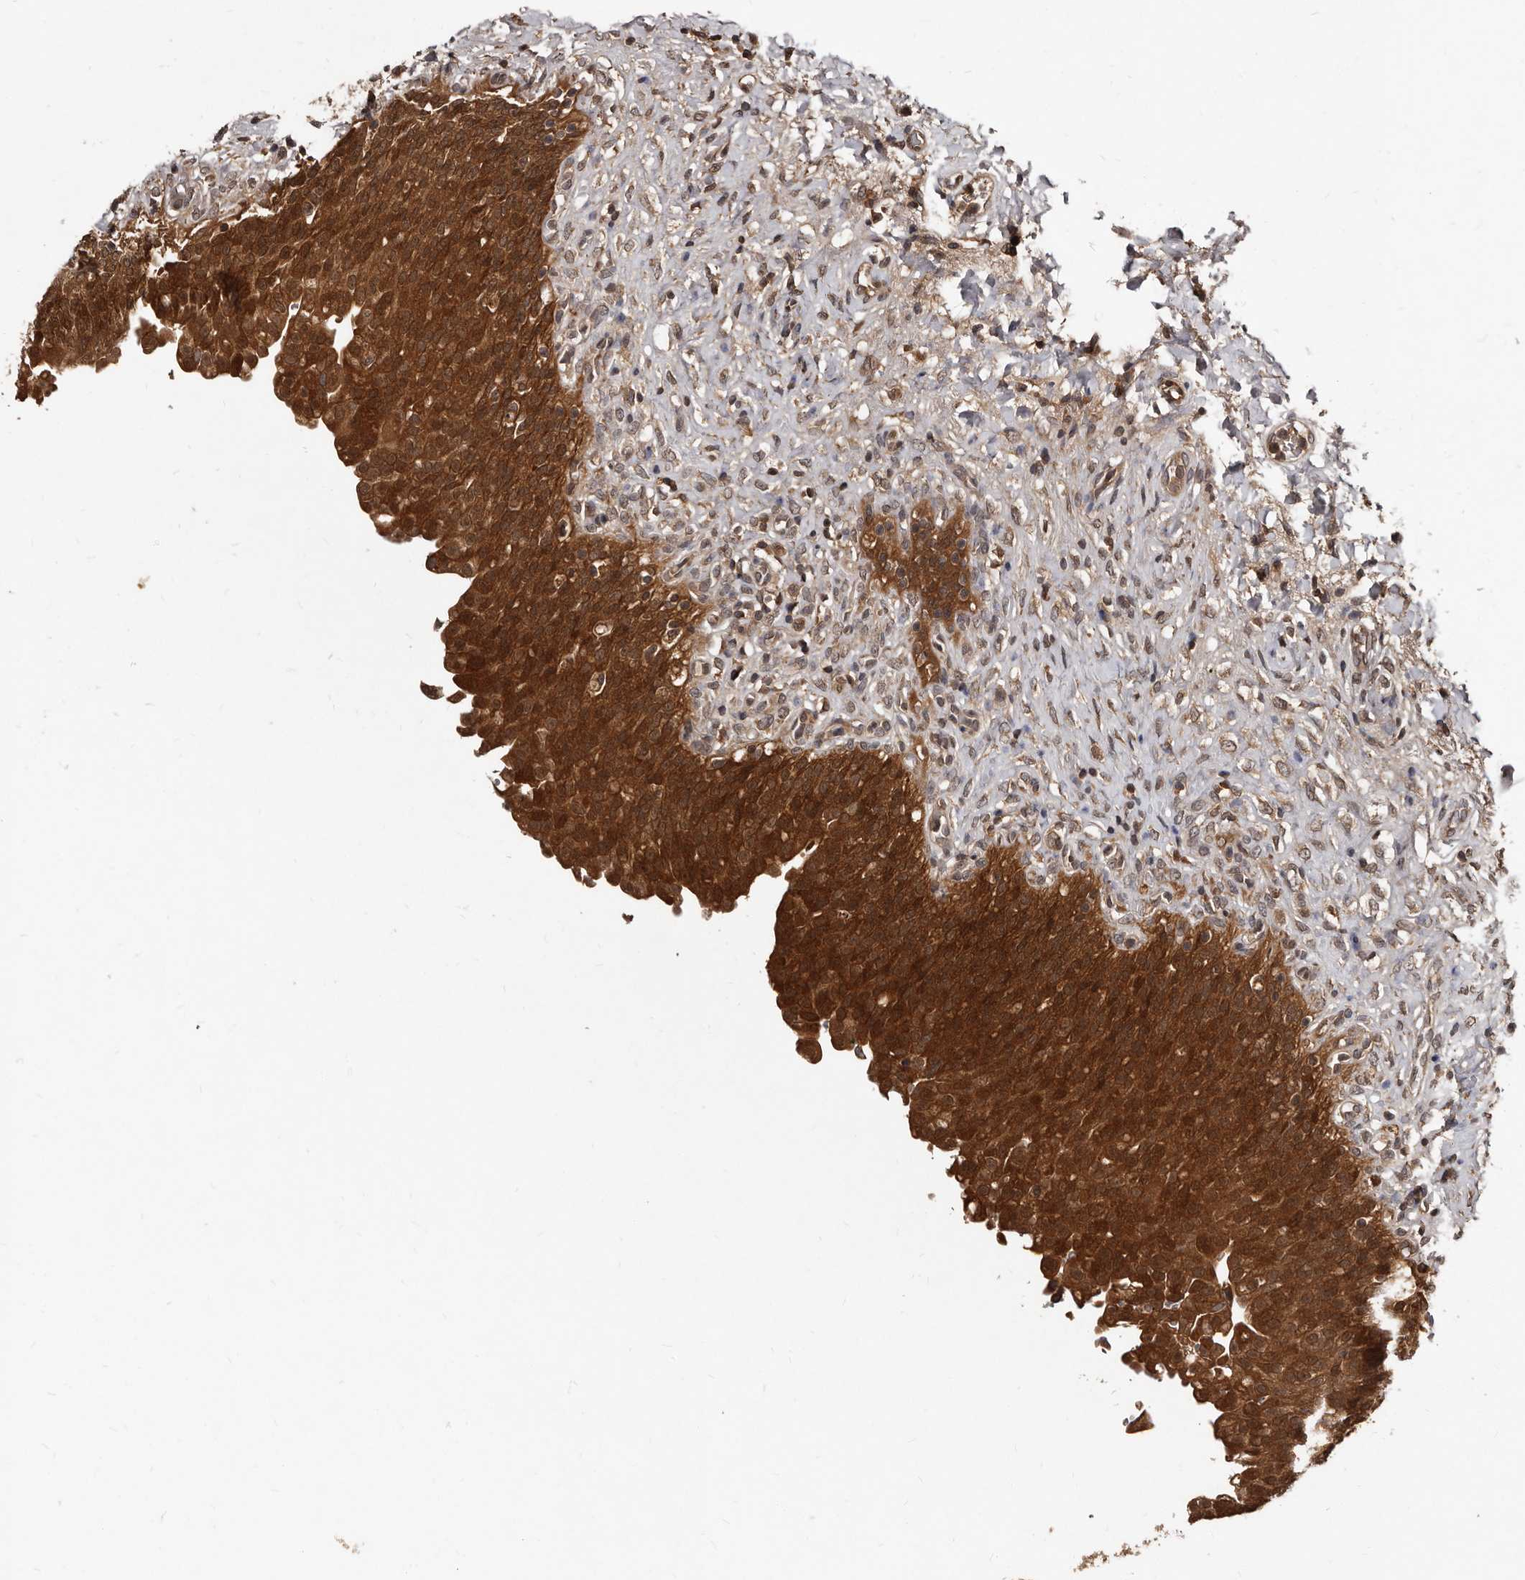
{"staining": {"intensity": "strong", "quantity": ">75%", "location": "cytoplasmic/membranous"}, "tissue": "urinary bladder", "cell_type": "Urothelial cells", "image_type": "normal", "snomed": [{"axis": "morphology", "description": "Urothelial carcinoma, High grade"}, {"axis": "topography", "description": "Urinary bladder"}], "caption": "The photomicrograph displays immunohistochemical staining of unremarkable urinary bladder. There is strong cytoplasmic/membranous expression is seen in approximately >75% of urothelial cells.", "gene": "PMVK", "patient": {"sex": "male", "age": 46}}